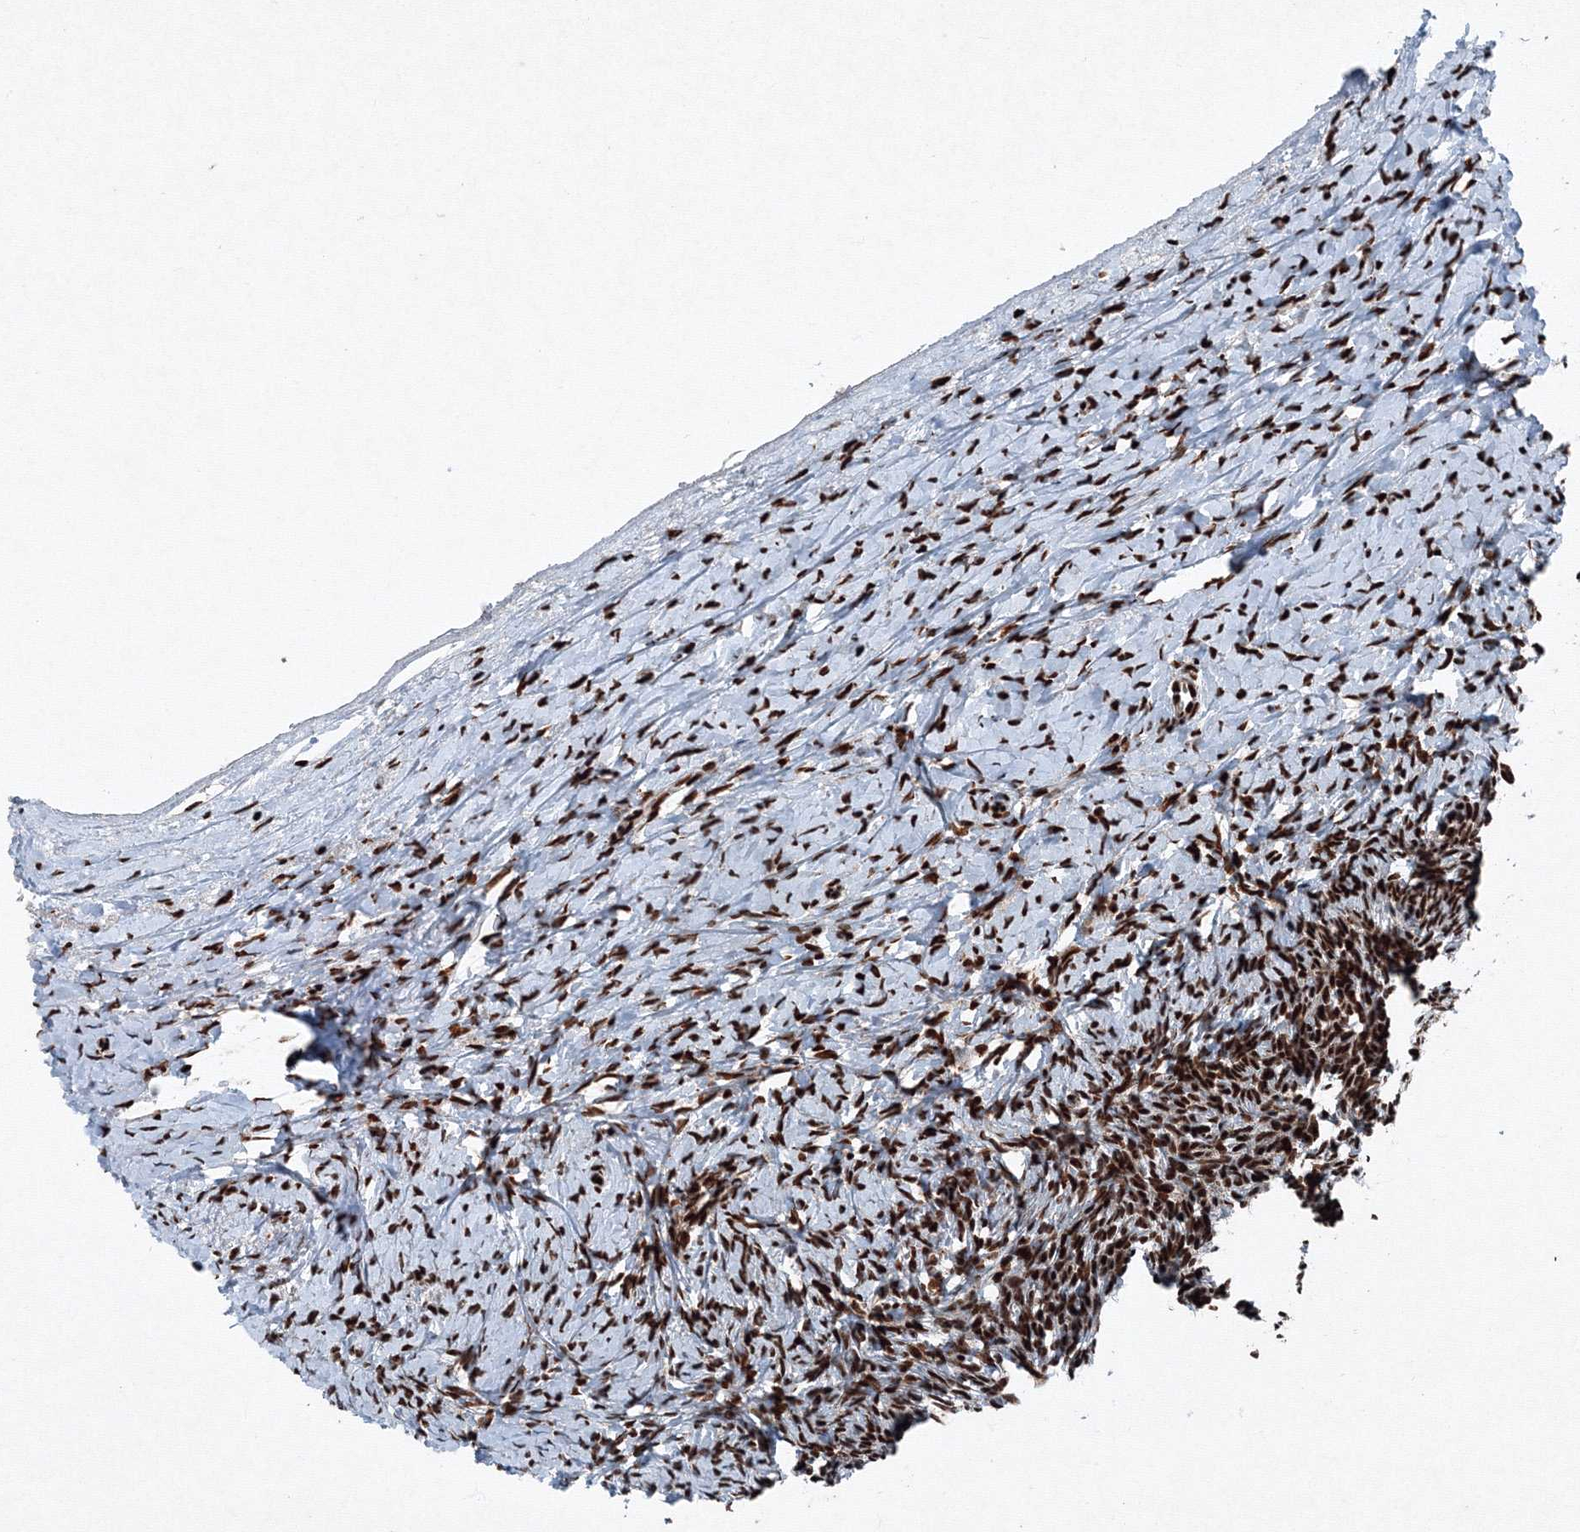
{"staining": {"intensity": "strong", "quantity": ">75%", "location": "nuclear"}, "tissue": "ovary", "cell_type": "Follicle cells", "image_type": "normal", "snomed": [{"axis": "morphology", "description": "Normal tissue, NOS"}, {"axis": "morphology", "description": "Developmental malformation"}, {"axis": "topography", "description": "Ovary"}], "caption": "Benign ovary shows strong nuclear expression in approximately >75% of follicle cells, visualized by immunohistochemistry. The staining was performed using DAB (3,3'-diaminobenzidine) to visualize the protein expression in brown, while the nuclei were stained in blue with hematoxylin (Magnification: 20x).", "gene": "SNRPC", "patient": {"sex": "female", "age": 39}}